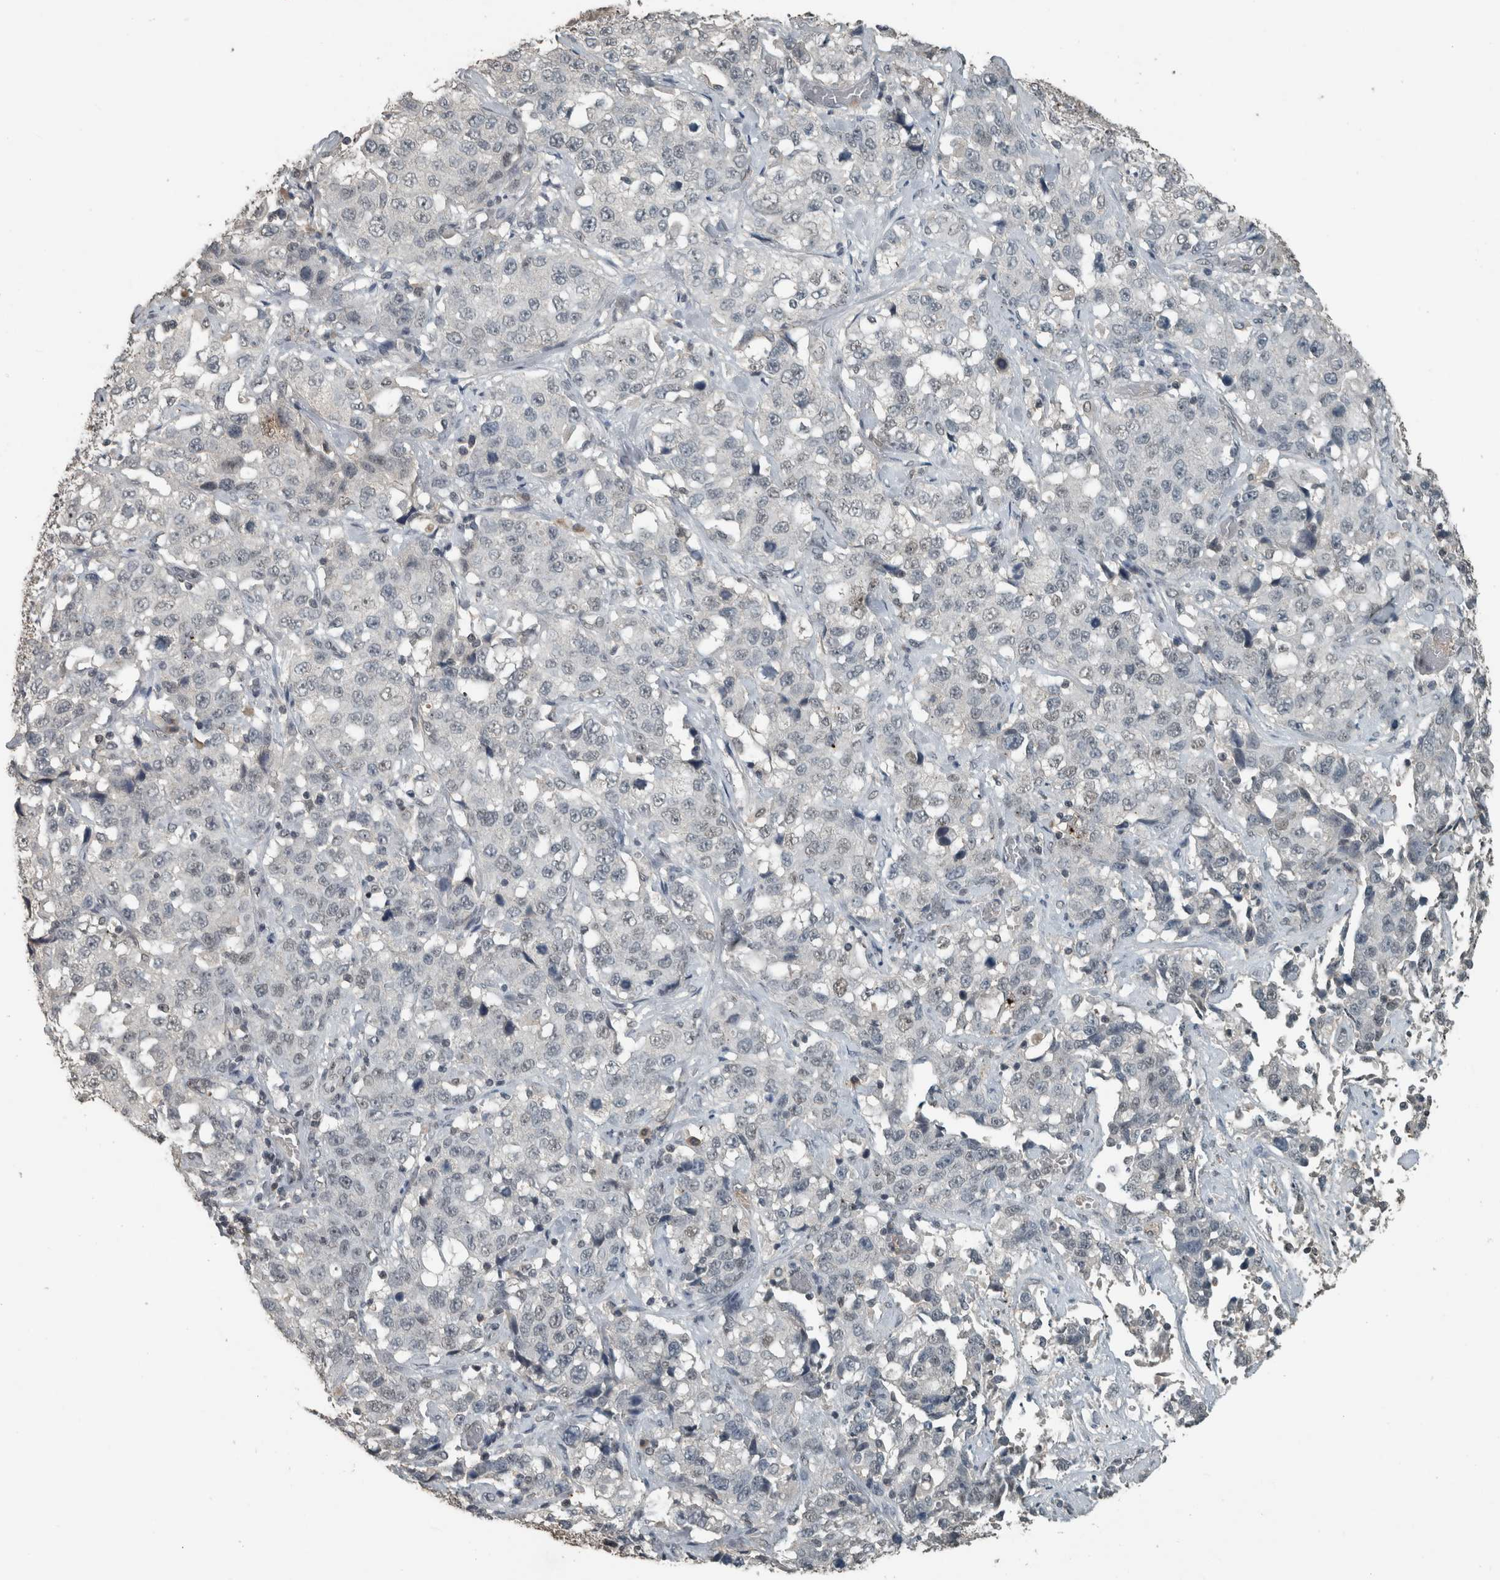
{"staining": {"intensity": "negative", "quantity": "none", "location": "none"}, "tissue": "stomach cancer", "cell_type": "Tumor cells", "image_type": "cancer", "snomed": [{"axis": "morphology", "description": "Normal tissue, NOS"}, {"axis": "morphology", "description": "Adenocarcinoma, NOS"}, {"axis": "topography", "description": "Stomach"}], "caption": "Immunohistochemical staining of adenocarcinoma (stomach) reveals no significant positivity in tumor cells.", "gene": "ZNF24", "patient": {"sex": "male", "age": 48}}